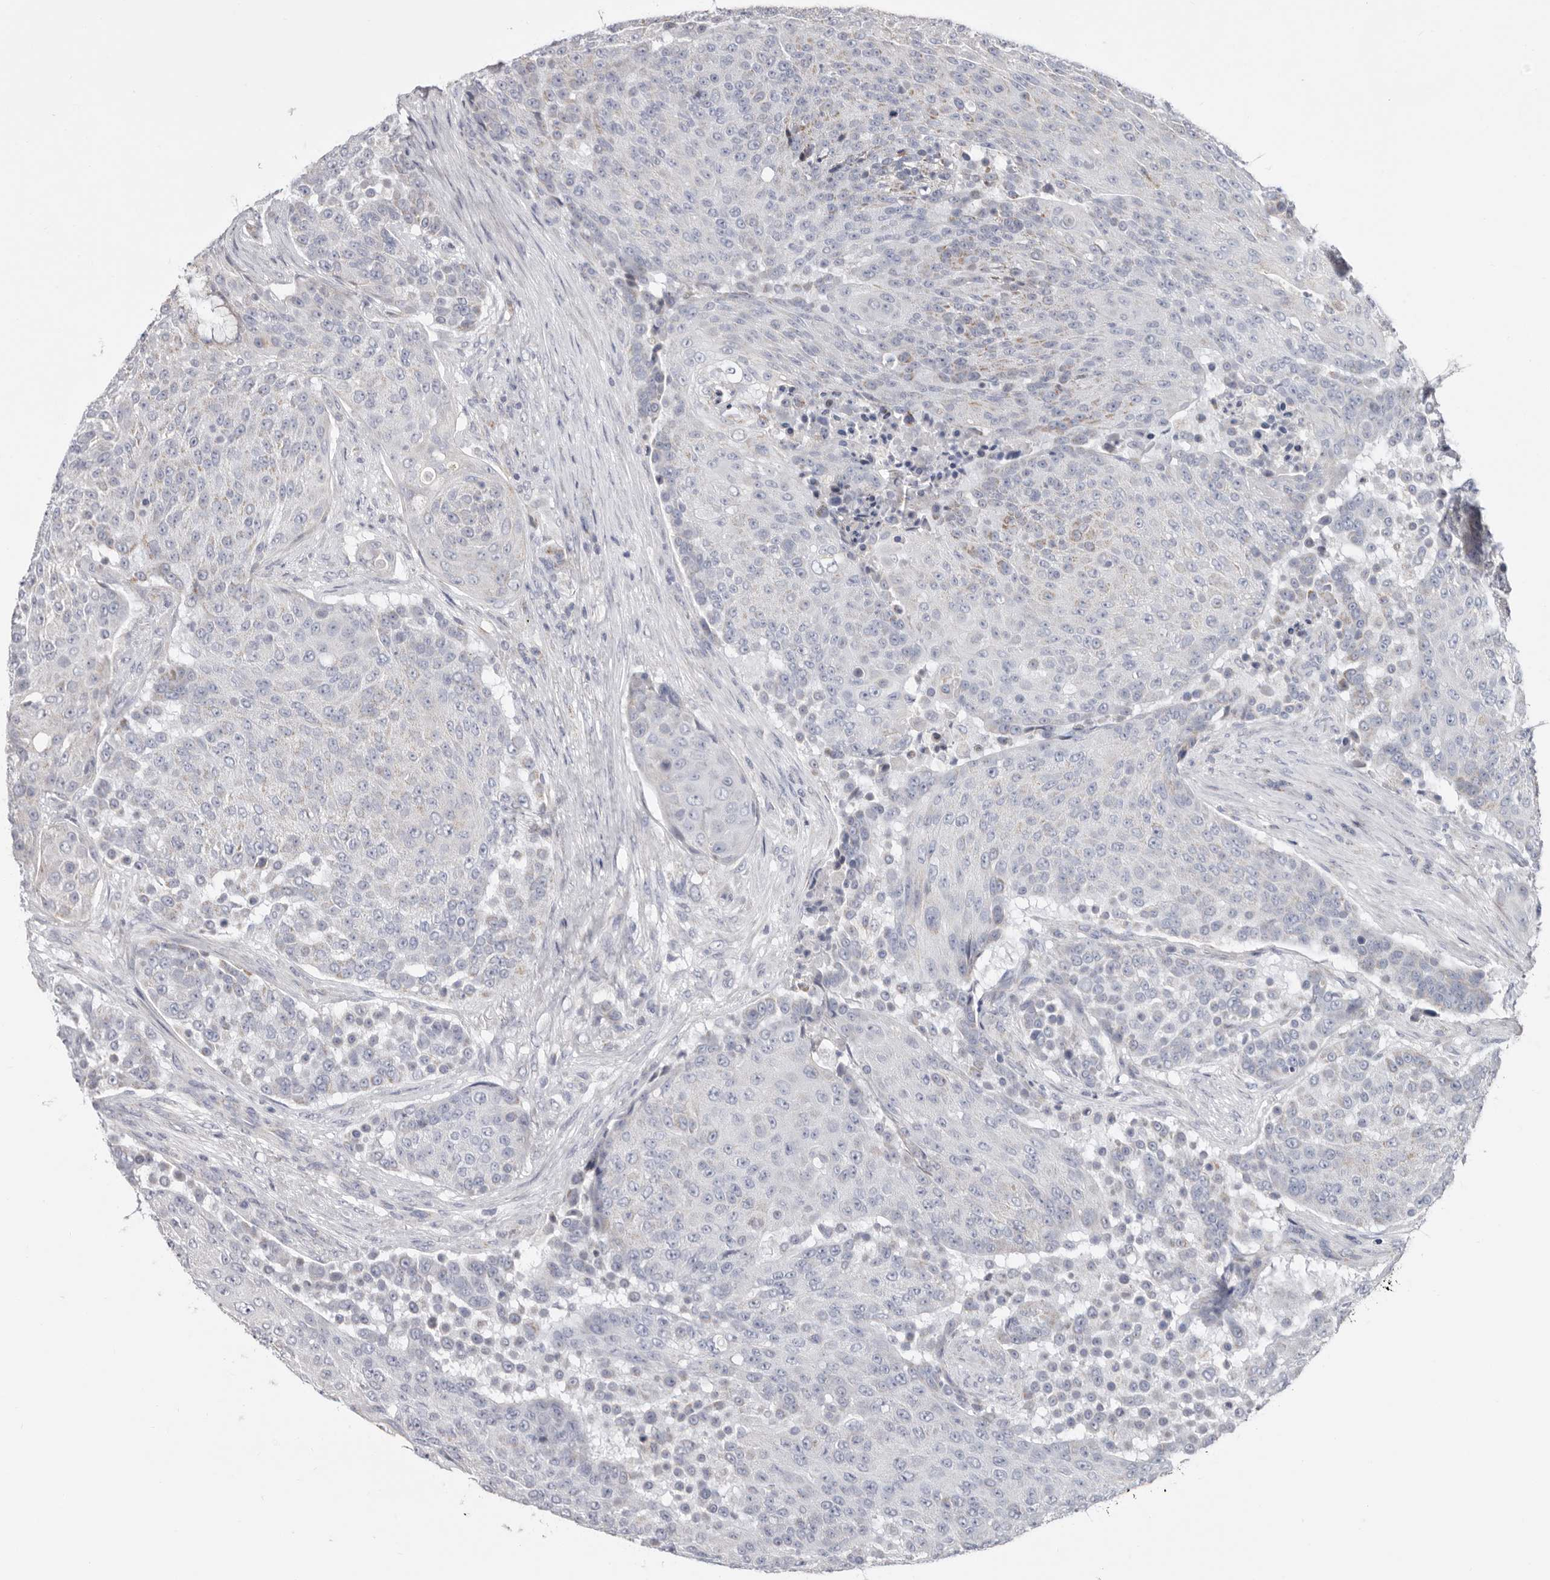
{"staining": {"intensity": "weak", "quantity": "<25%", "location": "cytoplasmic/membranous"}, "tissue": "urothelial cancer", "cell_type": "Tumor cells", "image_type": "cancer", "snomed": [{"axis": "morphology", "description": "Urothelial carcinoma, High grade"}, {"axis": "topography", "description": "Urinary bladder"}], "caption": "Urothelial cancer stained for a protein using immunohistochemistry exhibits no staining tumor cells.", "gene": "RSPO2", "patient": {"sex": "female", "age": 63}}